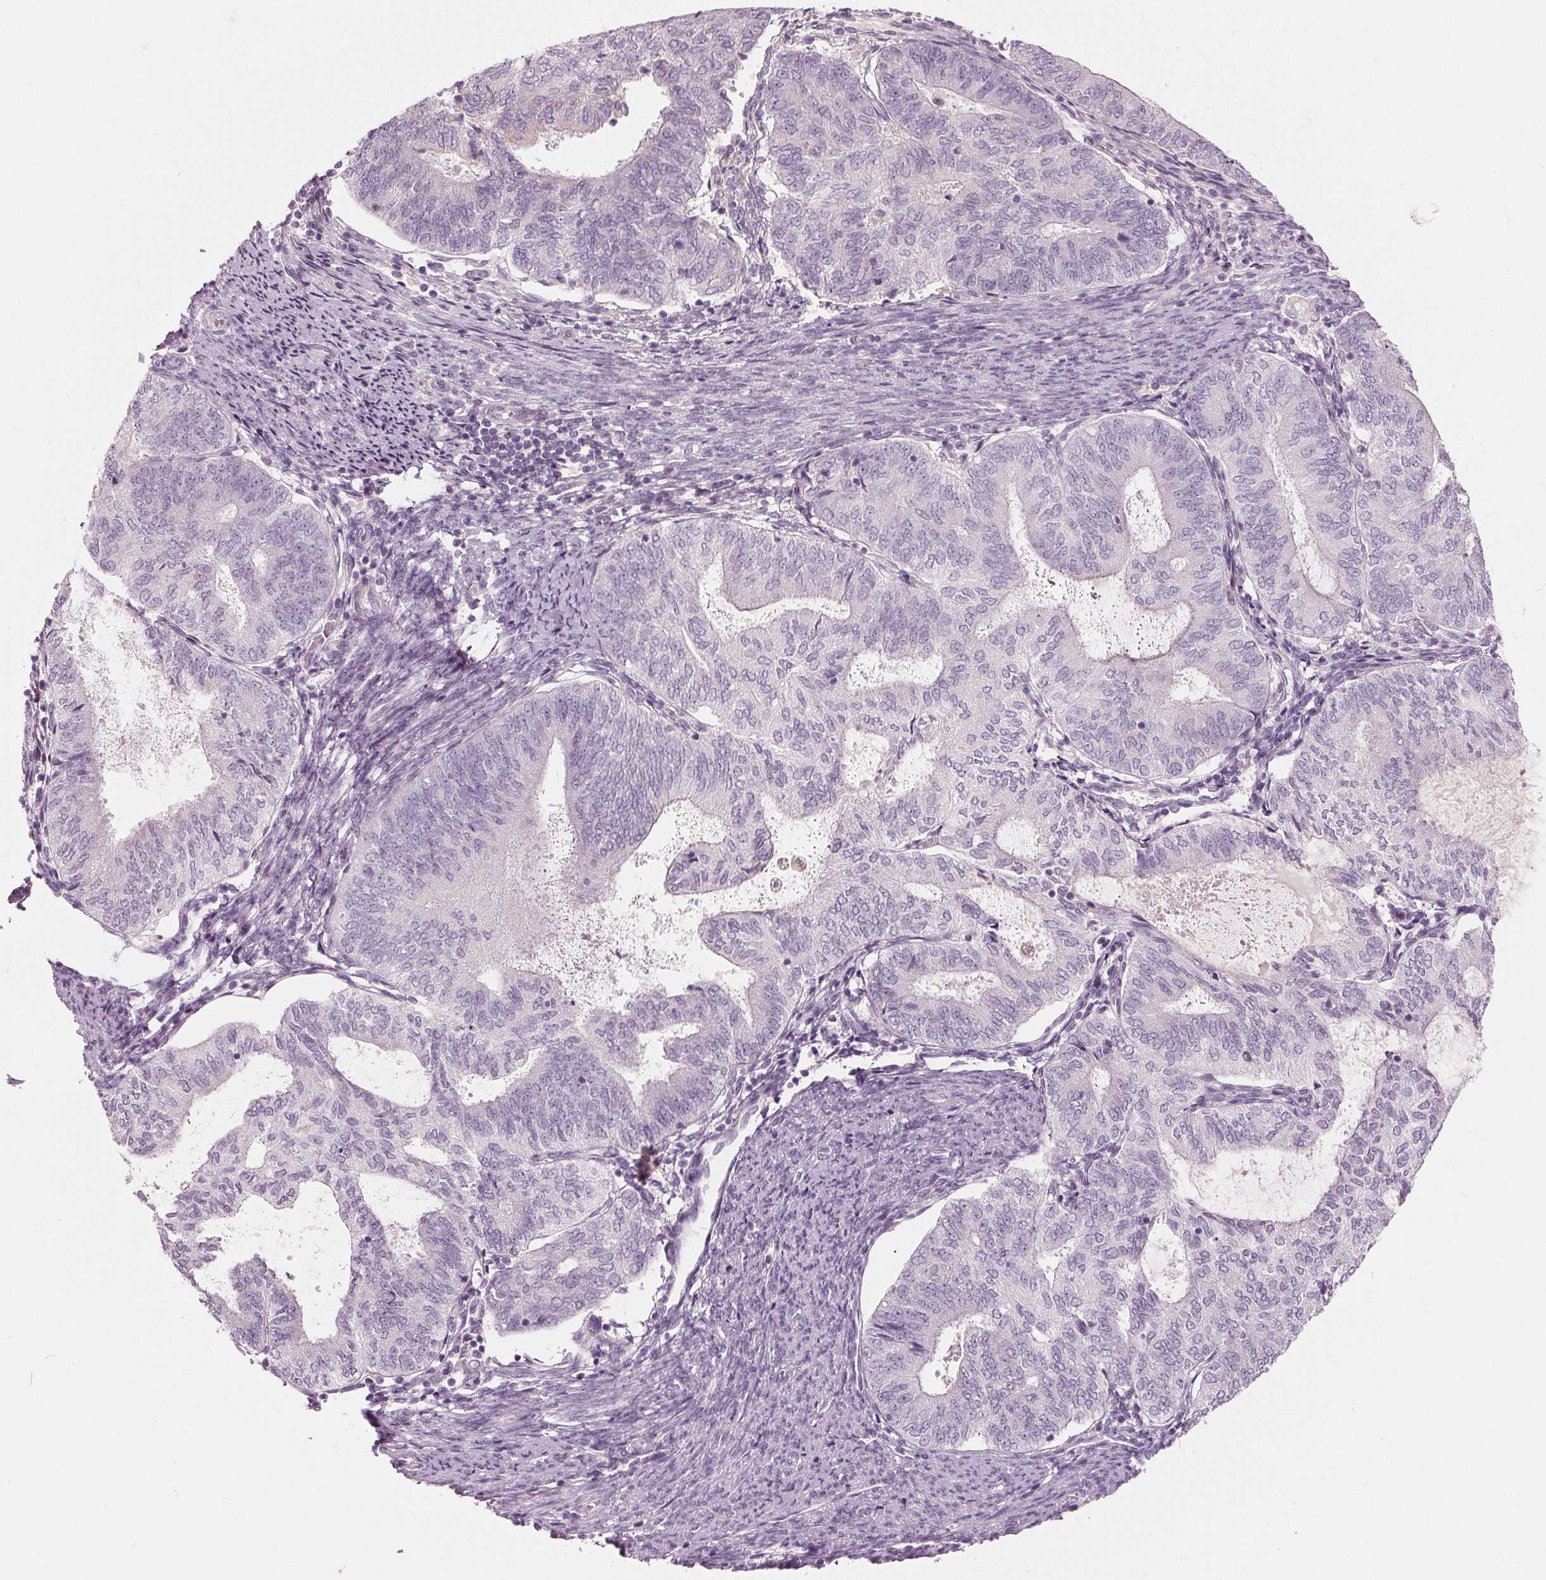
{"staining": {"intensity": "weak", "quantity": "<25%", "location": "cytoplasmic/membranous"}, "tissue": "endometrial cancer", "cell_type": "Tumor cells", "image_type": "cancer", "snomed": [{"axis": "morphology", "description": "Adenocarcinoma, NOS"}, {"axis": "topography", "description": "Endometrium"}], "caption": "Immunohistochemical staining of human endometrial cancer reveals no significant expression in tumor cells. The staining was performed using DAB (3,3'-diaminobenzidine) to visualize the protein expression in brown, while the nuclei were stained in blue with hematoxylin (Magnification: 20x).", "gene": "LHFPL7", "patient": {"sex": "female", "age": 65}}